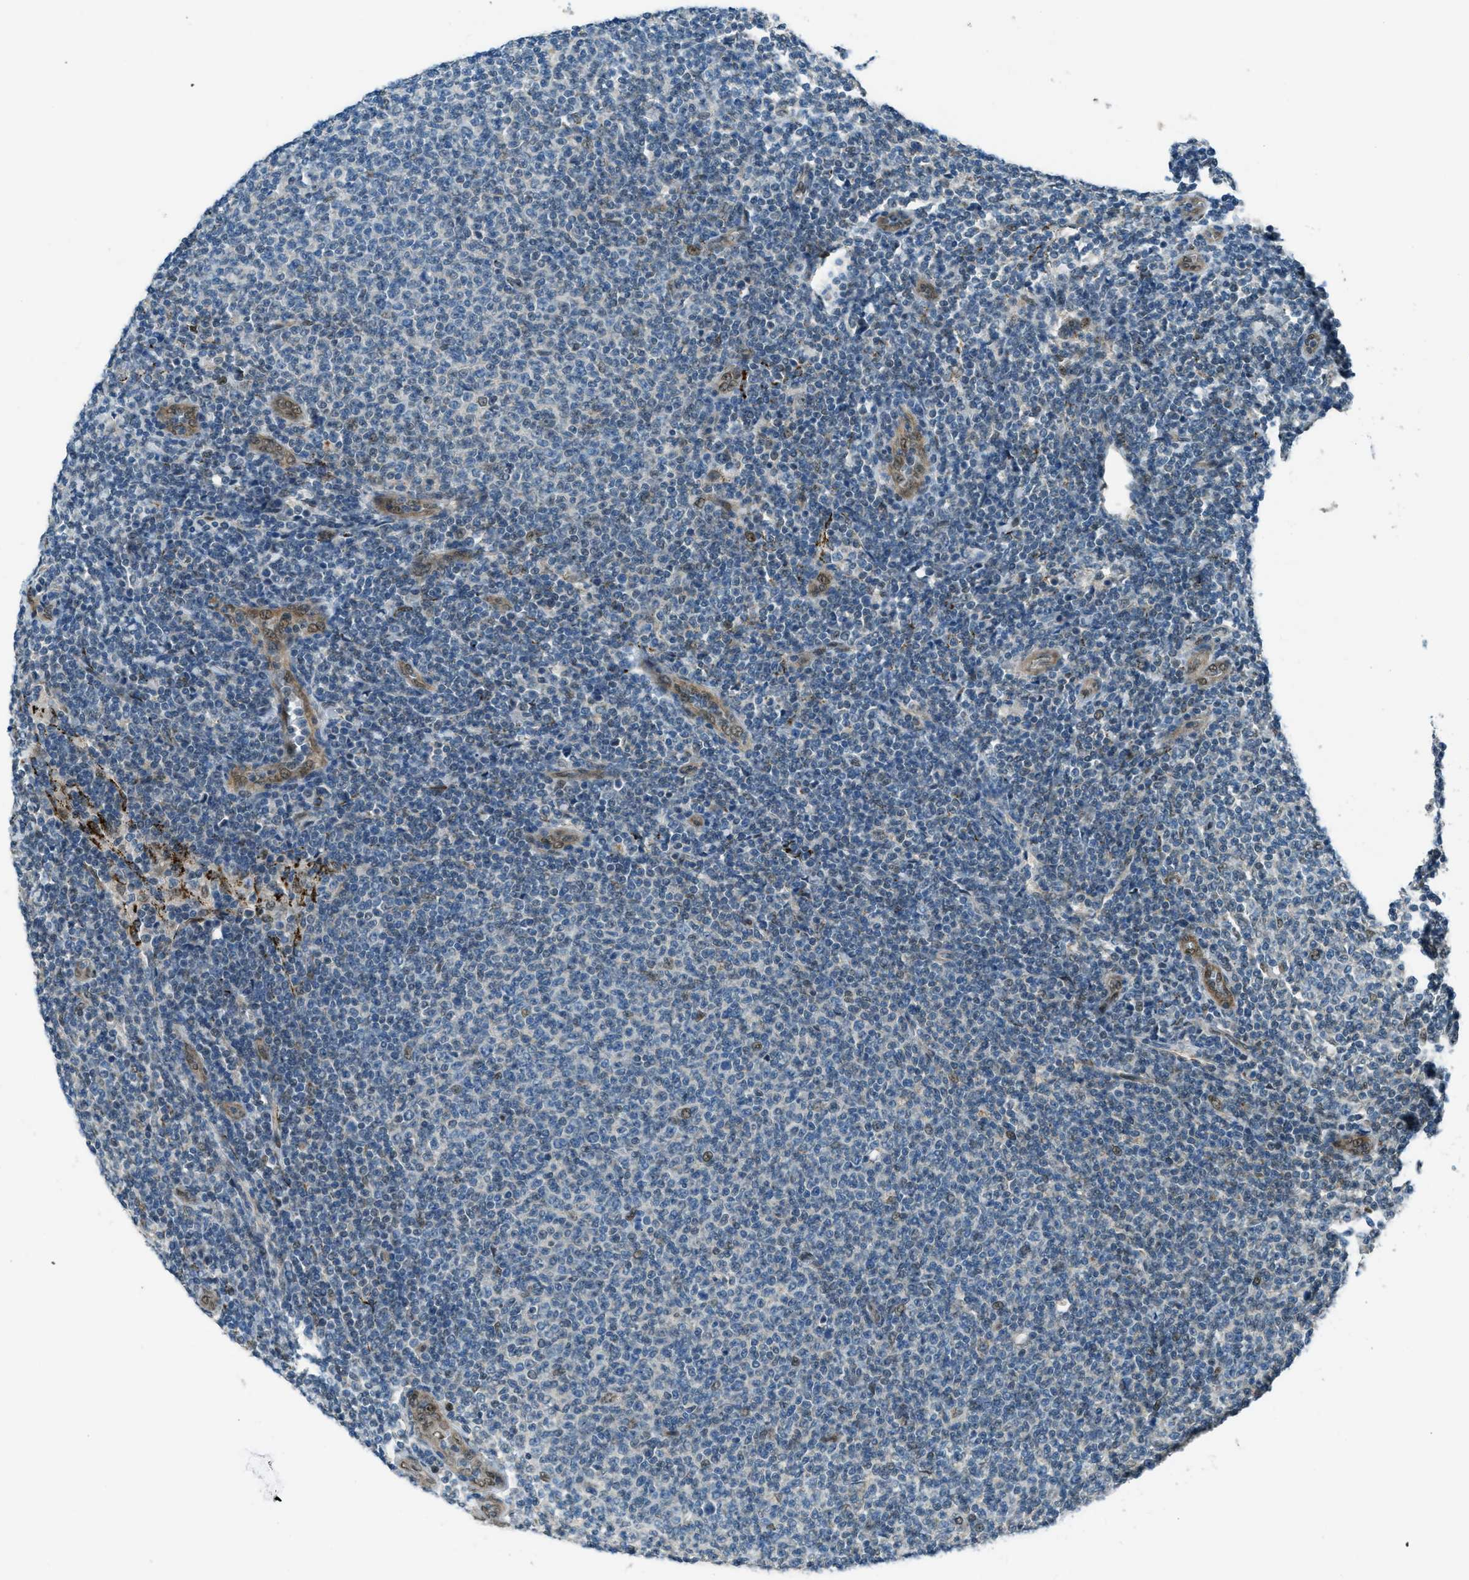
{"staining": {"intensity": "weak", "quantity": "<25%", "location": "cytoplasmic/membranous"}, "tissue": "lymphoma", "cell_type": "Tumor cells", "image_type": "cancer", "snomed": [{"axis": "morphology", "description": "Malignant lymphoma, non-Hodgkin's type, Low grade"}, {"axis": "topography", "description": "Lymph node"}], "caption": "High power microscopy histopathology image of an IHC photomicrograph of lymphoma, revealing no significant staining in tumor cells.", "gene": "NPEPL1", "patient": {"sex": "male", "age": 66}}